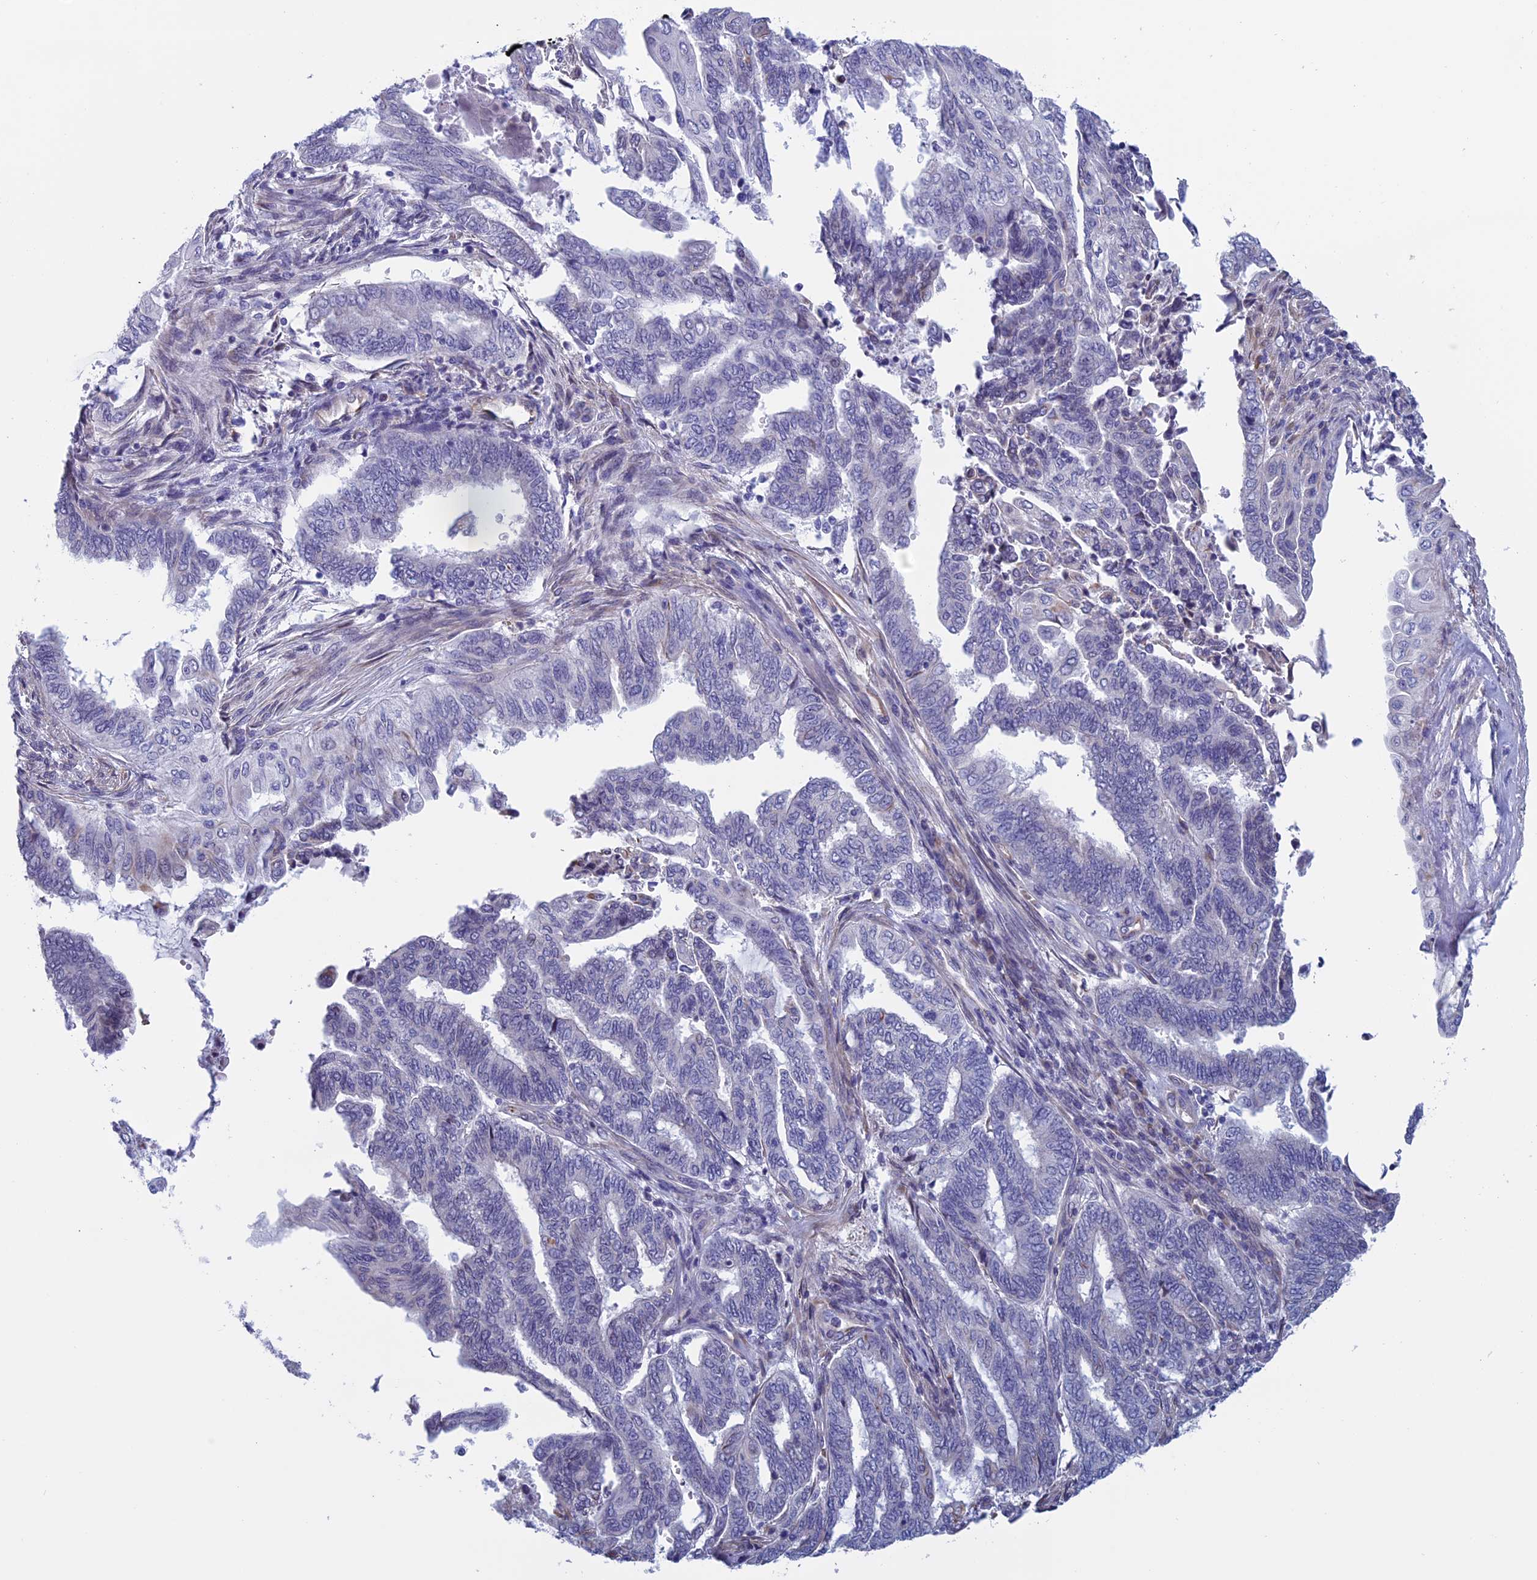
{"staining": {"intensity": "negative", "quantity": "none", "location": "none"}, "tissue": "endometrial cancer", "cell_type": "Tumor cells", "image_type": "cancer", "snomed": [{"axis": "morphology", "description": "Adenocarcinoma, NOS"}, {"axis": "topography", "description": "Uterus"}, {"axis": "topography", "description": "Endometrium"}], "caption": "Adenocarcinoma (endometrial) was stained to show a protein in brown. There is no significant staining in tumor cells. The staining is performed using DAB (3,3'-diaminobenzidine) brown chromogen with nuclei counter-stained in using hematoxylin.", "gene": "BCL2L10", "patient": {"sex": "female", "age": 70}}